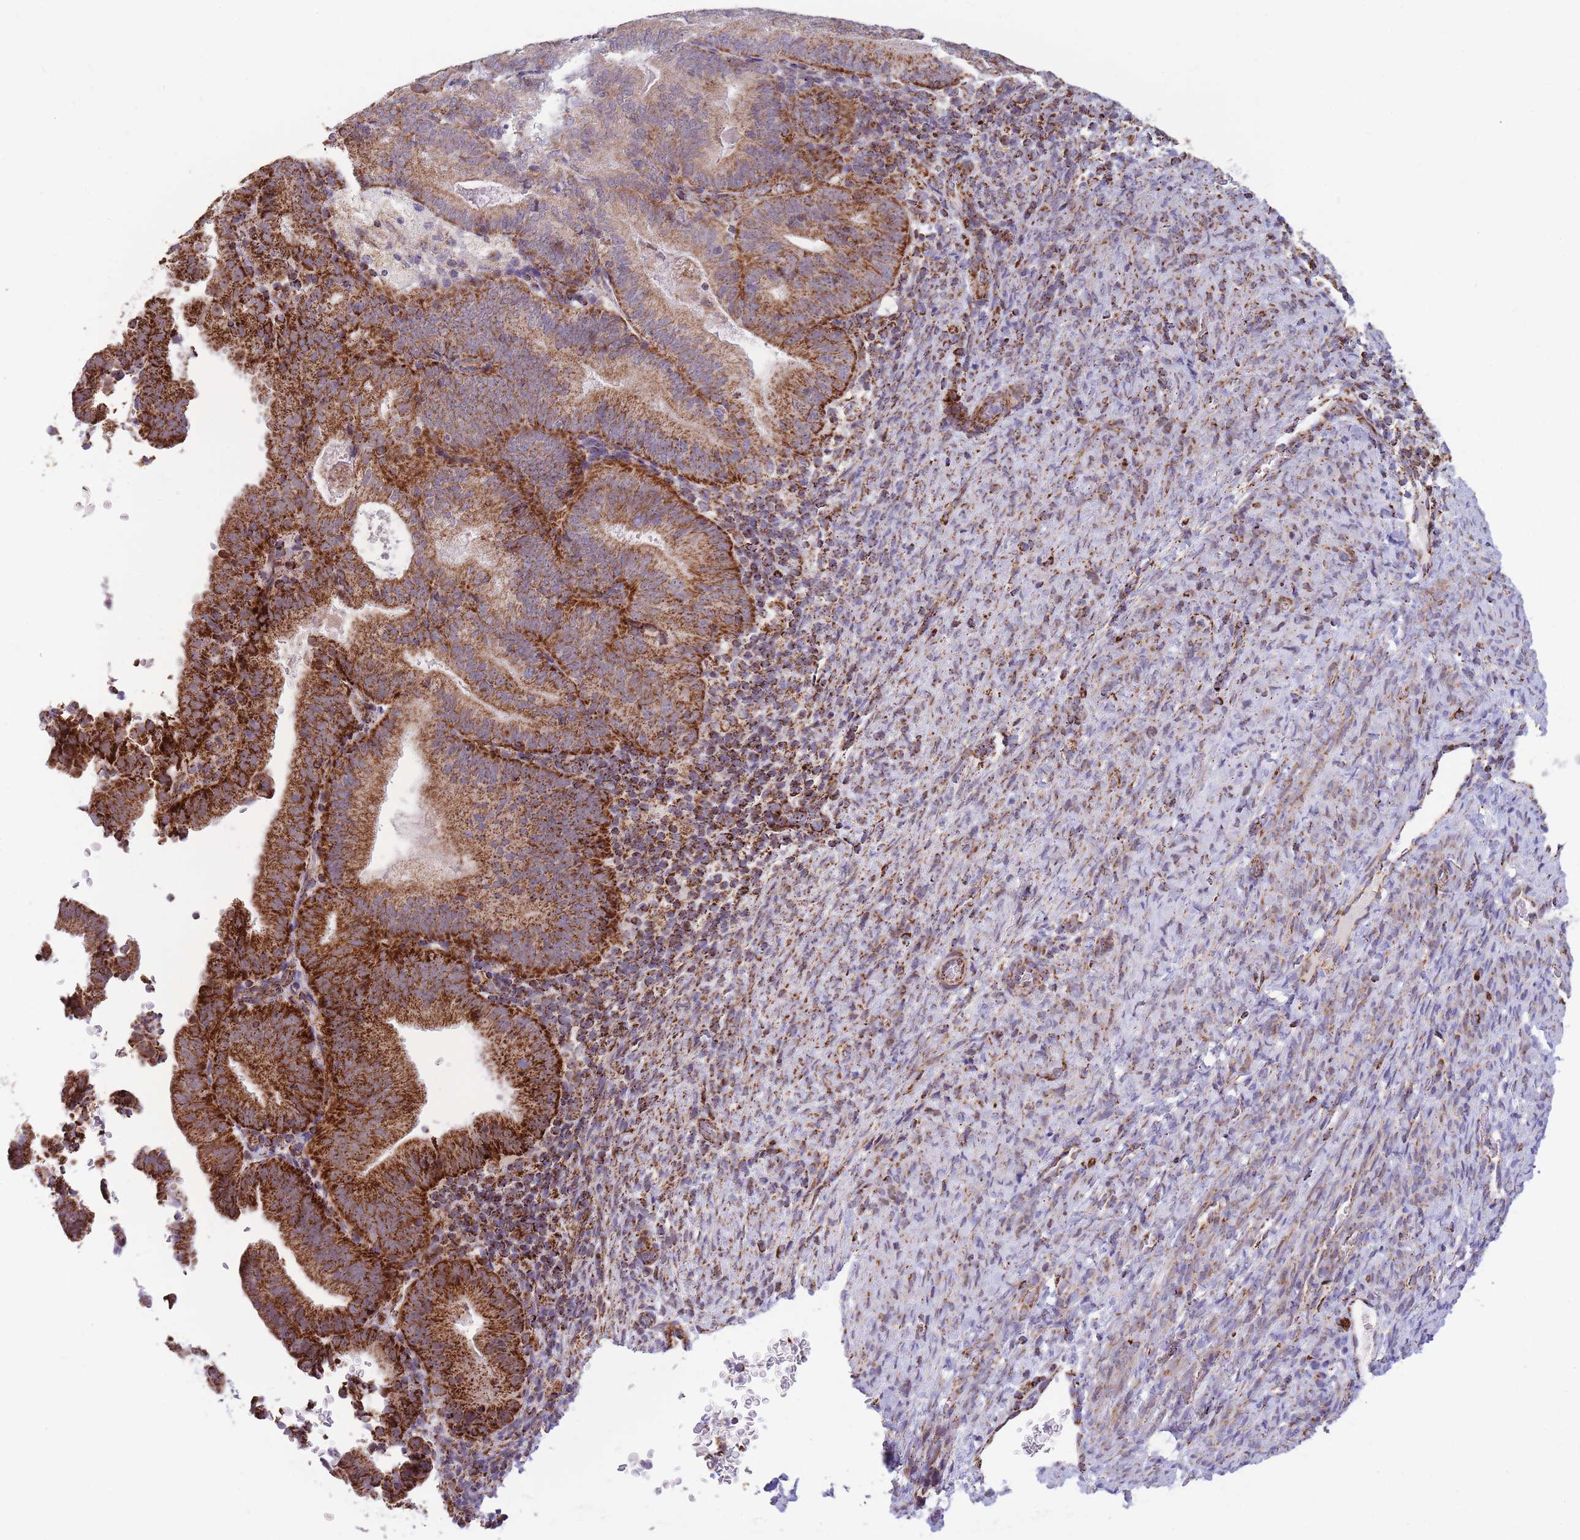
{"staining": {"intensity": "strong", "quantity": ">75%", "location": "cytoplasmic/membranous"}, "tissue": "endometrial cancer", "cell_type": "Tumor cells", "image_type": "cancer", "snomed": [{"axis": "morphology", "description": "Adenocarcinoma, NOS"}, {"axis": "topography", "description": "Endometrium"}], "caption": "There is high levels of strong cytoplasmic/membranous positivity in tumor cells of adenocarcinoma (endometrial), as demonstrated by immunohistochemical staining (brown color).", "gene": "DDX49", "patient": {"sex": "female", "age": 70}}